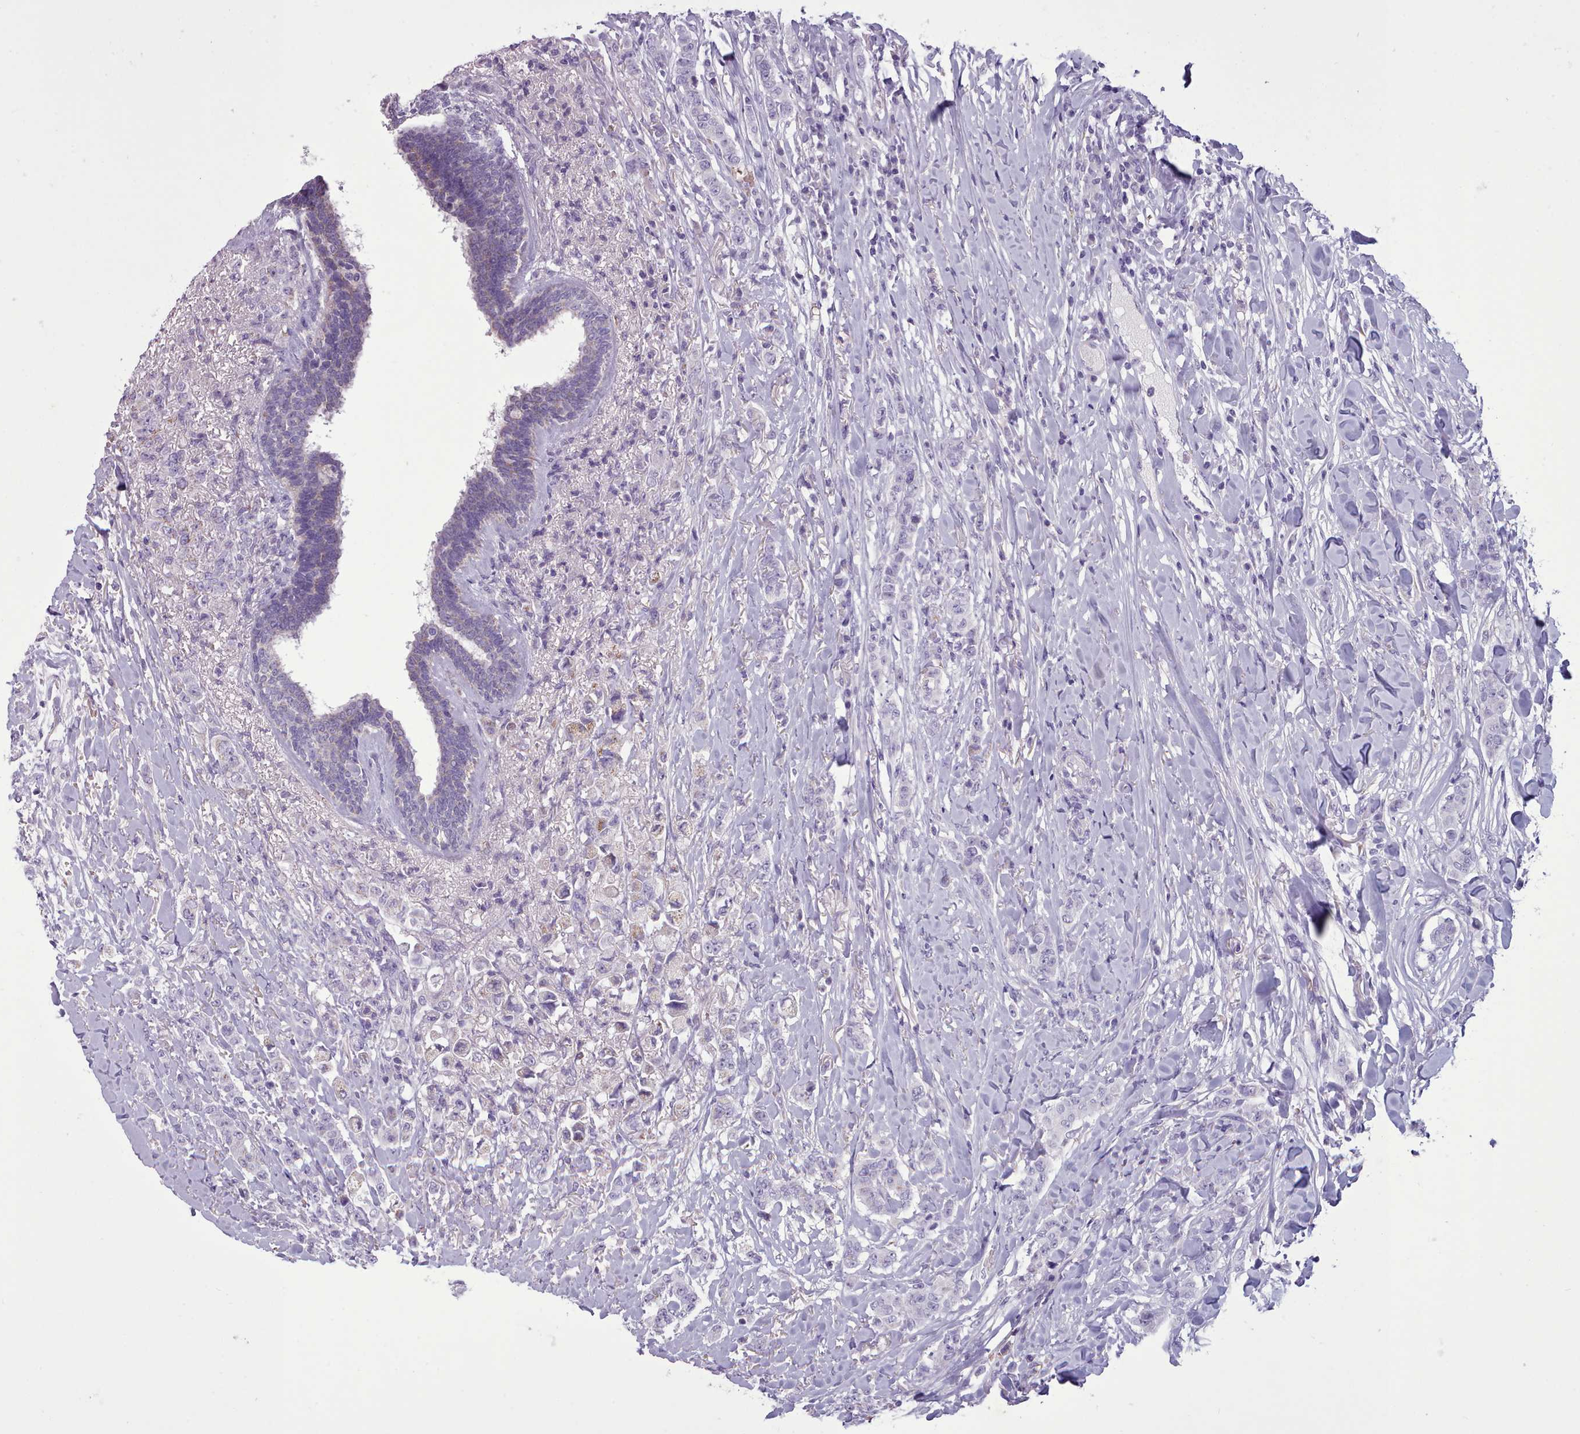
{"staining": {"intensity": "negative", "quantity": "none", "location": "none"}, "tissue": "breast cancer", "cell_type": "Tumor cells", "image_type": "cancer", "snomed": [{"axis": "morphology", "description": "Duct carcinoma"}, {"axis": "topography", "description": "Breast"}], "caption": "Tumor cells are negative for brown protein staining in breast cancer (invasive ductal carcinoma).", "gene": "AK4", "patient": {"sex": "female", "age": 40}}